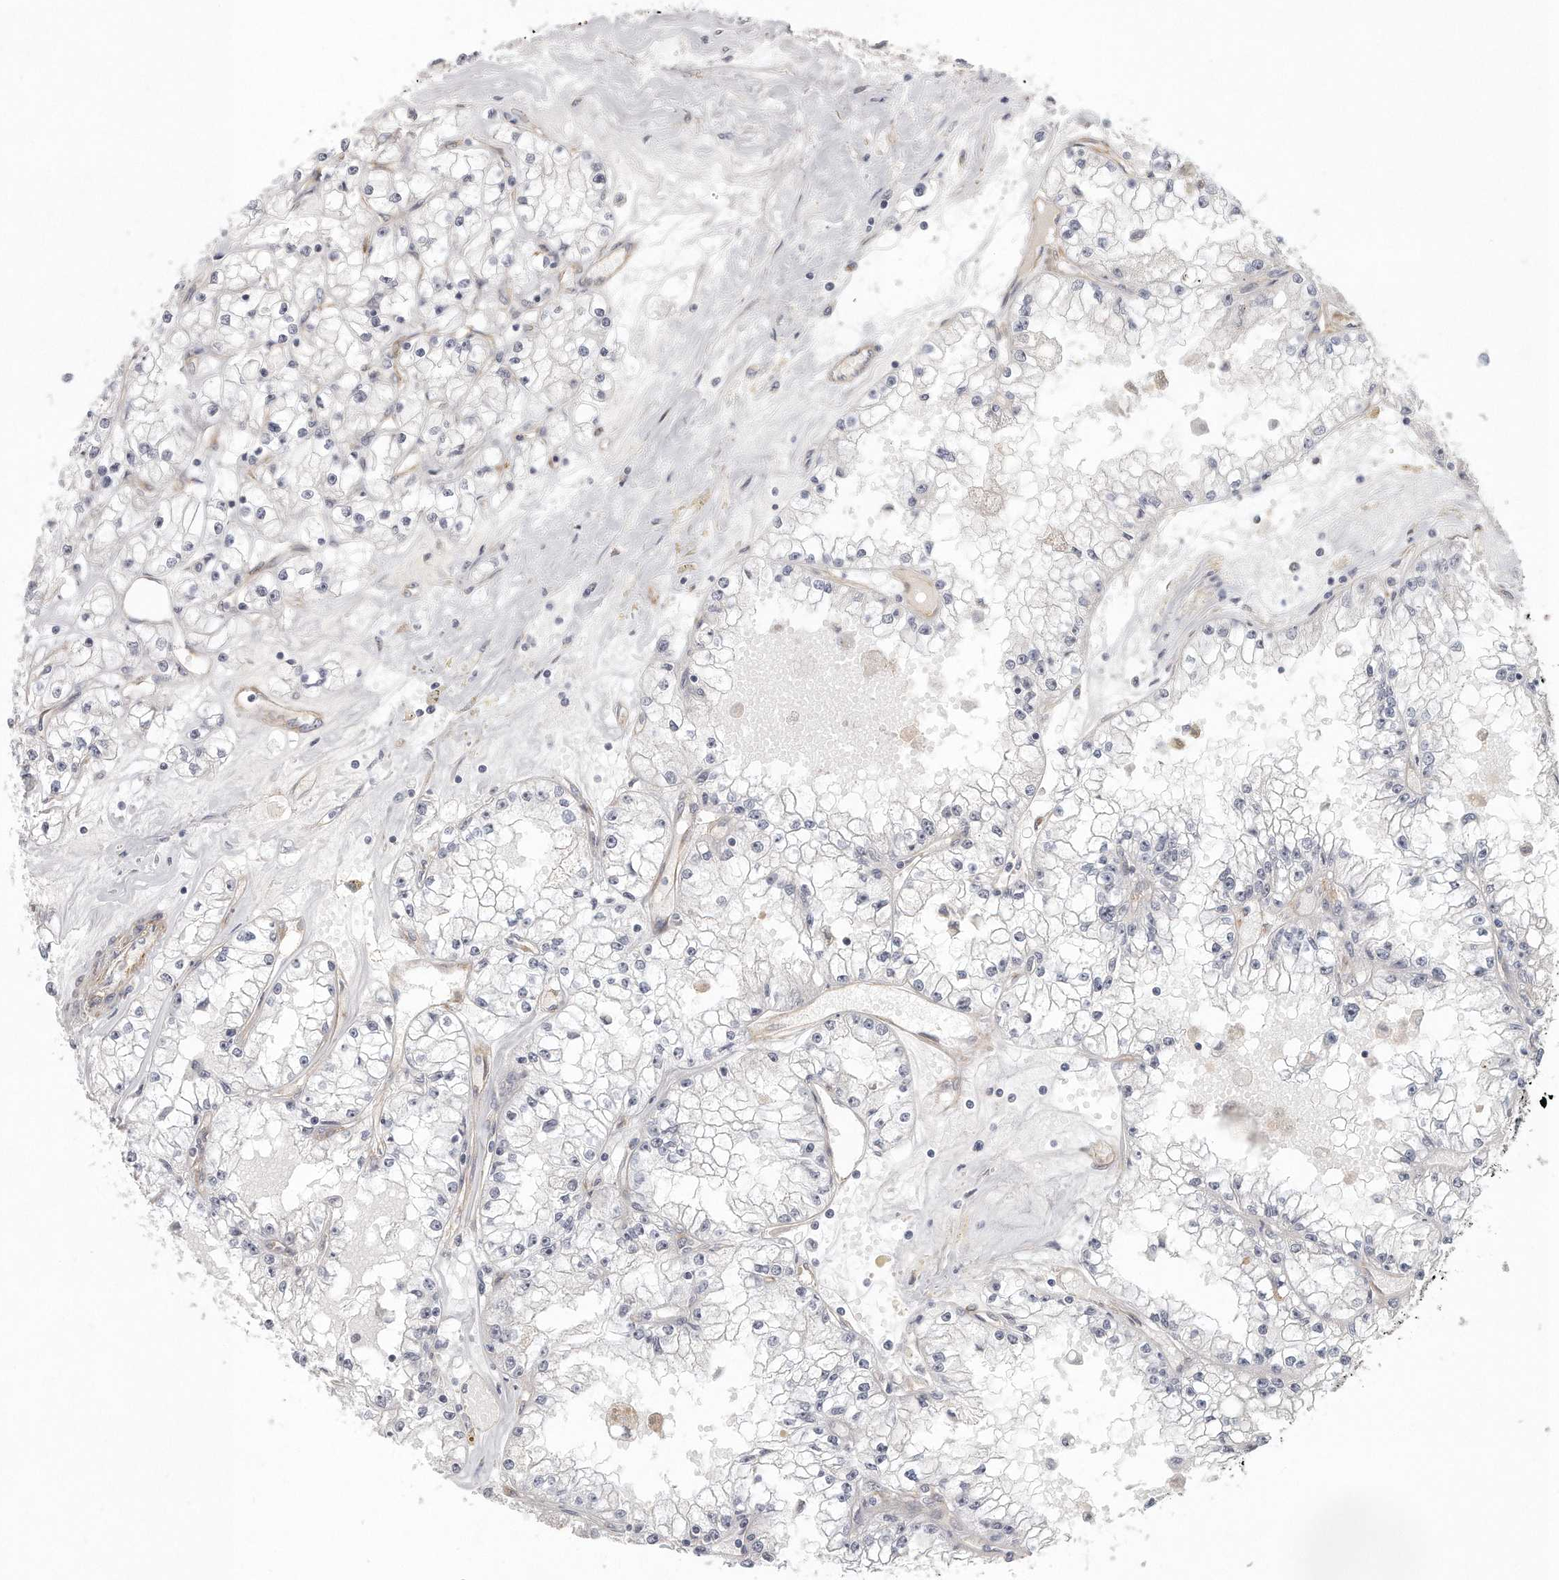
{"staining": {"intensity": "negative", "quantity": "none", "location": "none"}, "tissue": "renal cancer", "cell_type": "Tumor cells", "image_type": "cancer", "snomed": [{"axis": "morphology", "description": "Adenocarcinoma, NOS"}, {"axis": "topography", "description": "Kidney"}], "caption": "Immunohistochemical staining of renal adenocarcinoma shows no significant positivity in tumor cells.", "gene": "MTERF4", "patient": {"sex": "male", "age": 56}}